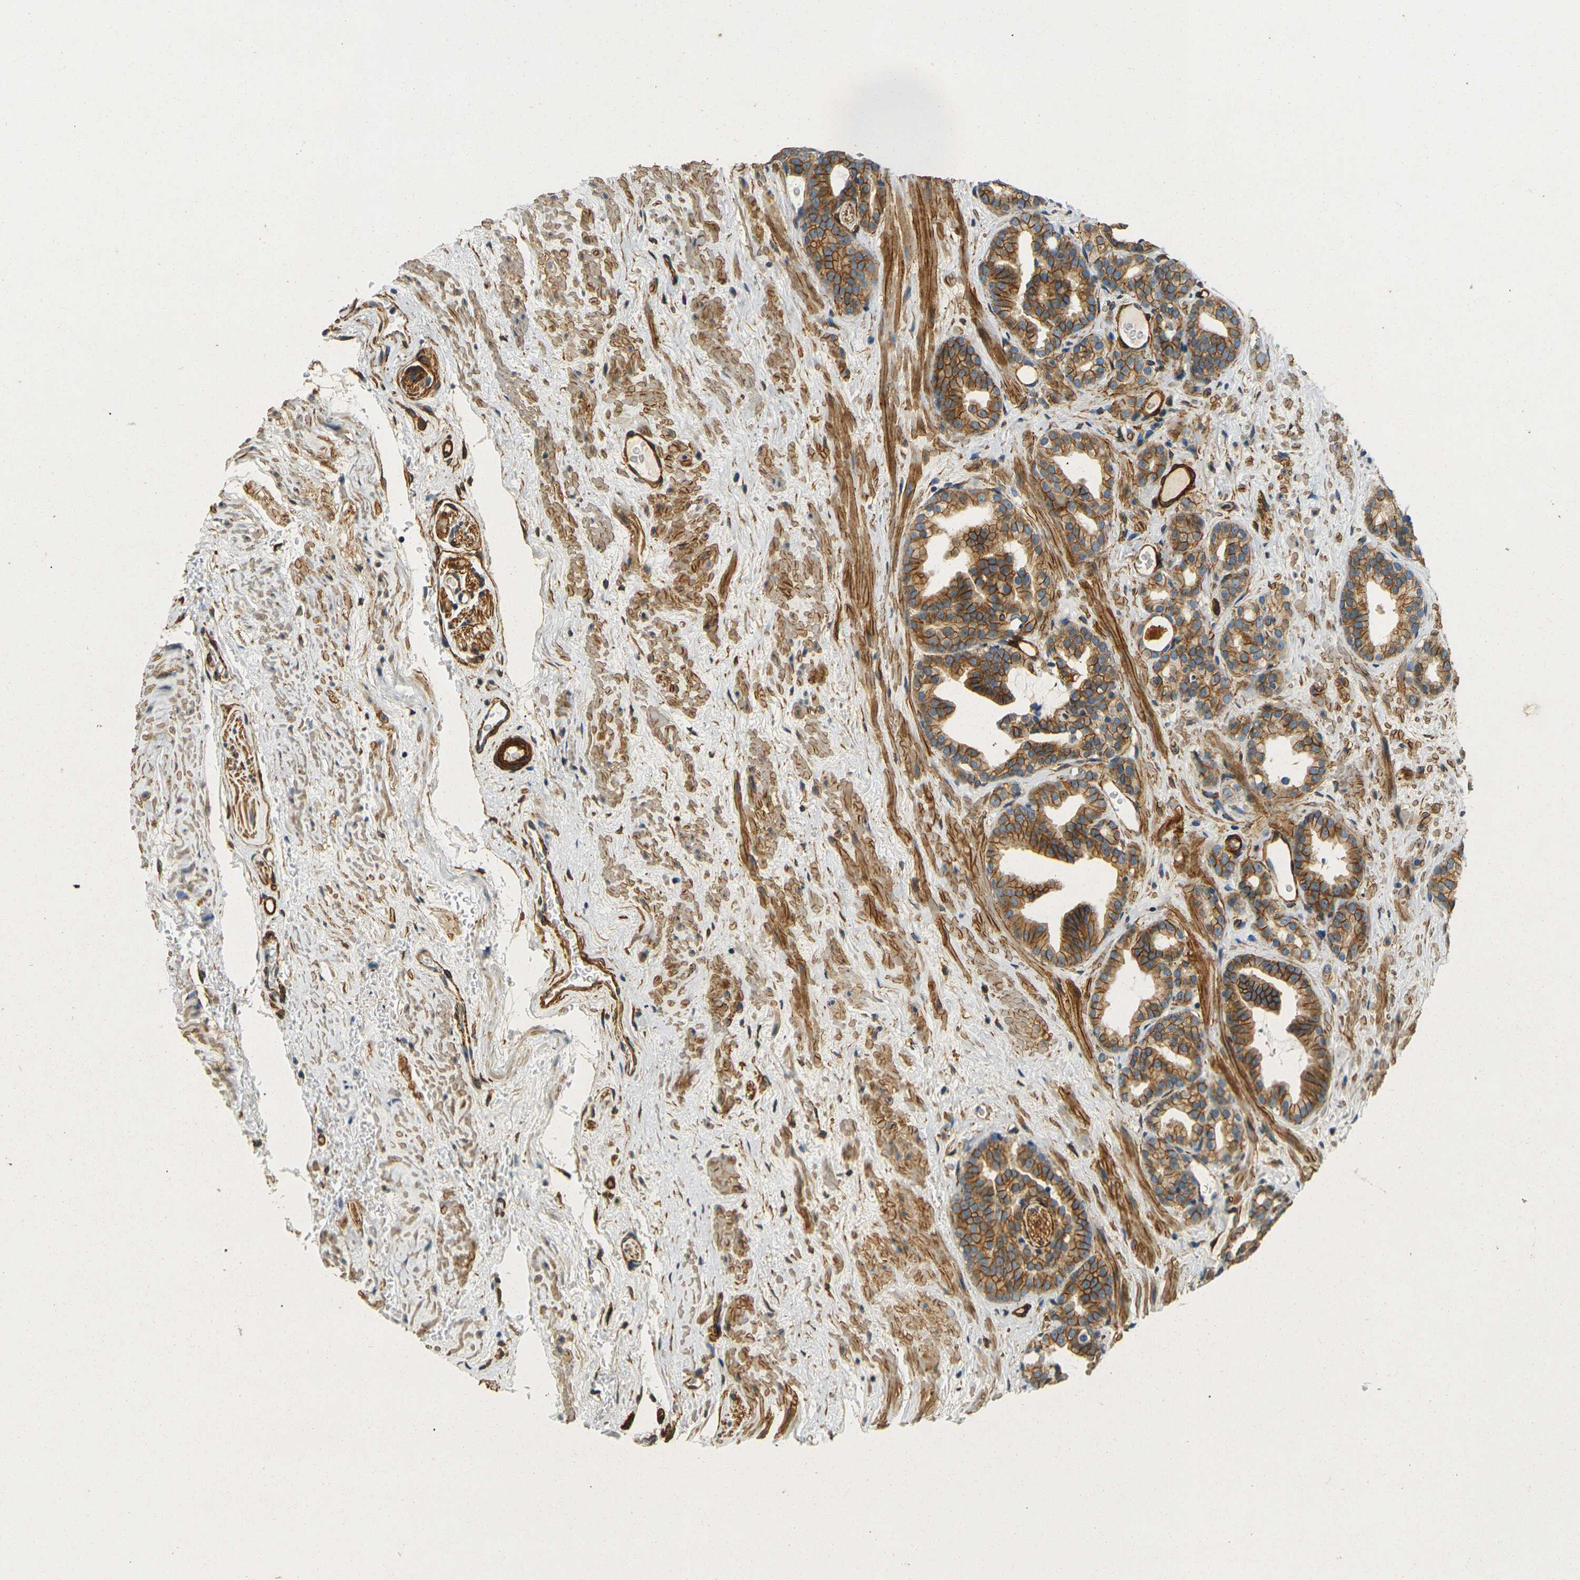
{"staining": {"intensity": "moderate", "quantity": ">75%", "location": "cytoplasmic/membranous"}, "tissue": "prostate cancer", "cell_type": "Tumor cells", "image_type": "cancer", "snomed": [{"axis": "morphology", "description": "Adenocarcinoma, Low grade"}, {"axis": "topography", "description": "Prostate"}], "caption": "This photomicrograph demonstrates immunohistochemistry (IHC) staining of human prostate adenocarcinoma (low-grade), with medium moderate cytoplasmic/membranous expression in approximately >75% of tumor cells.", "gene": "EPHA7", "patient": {"sex": "male", "age": 63}}